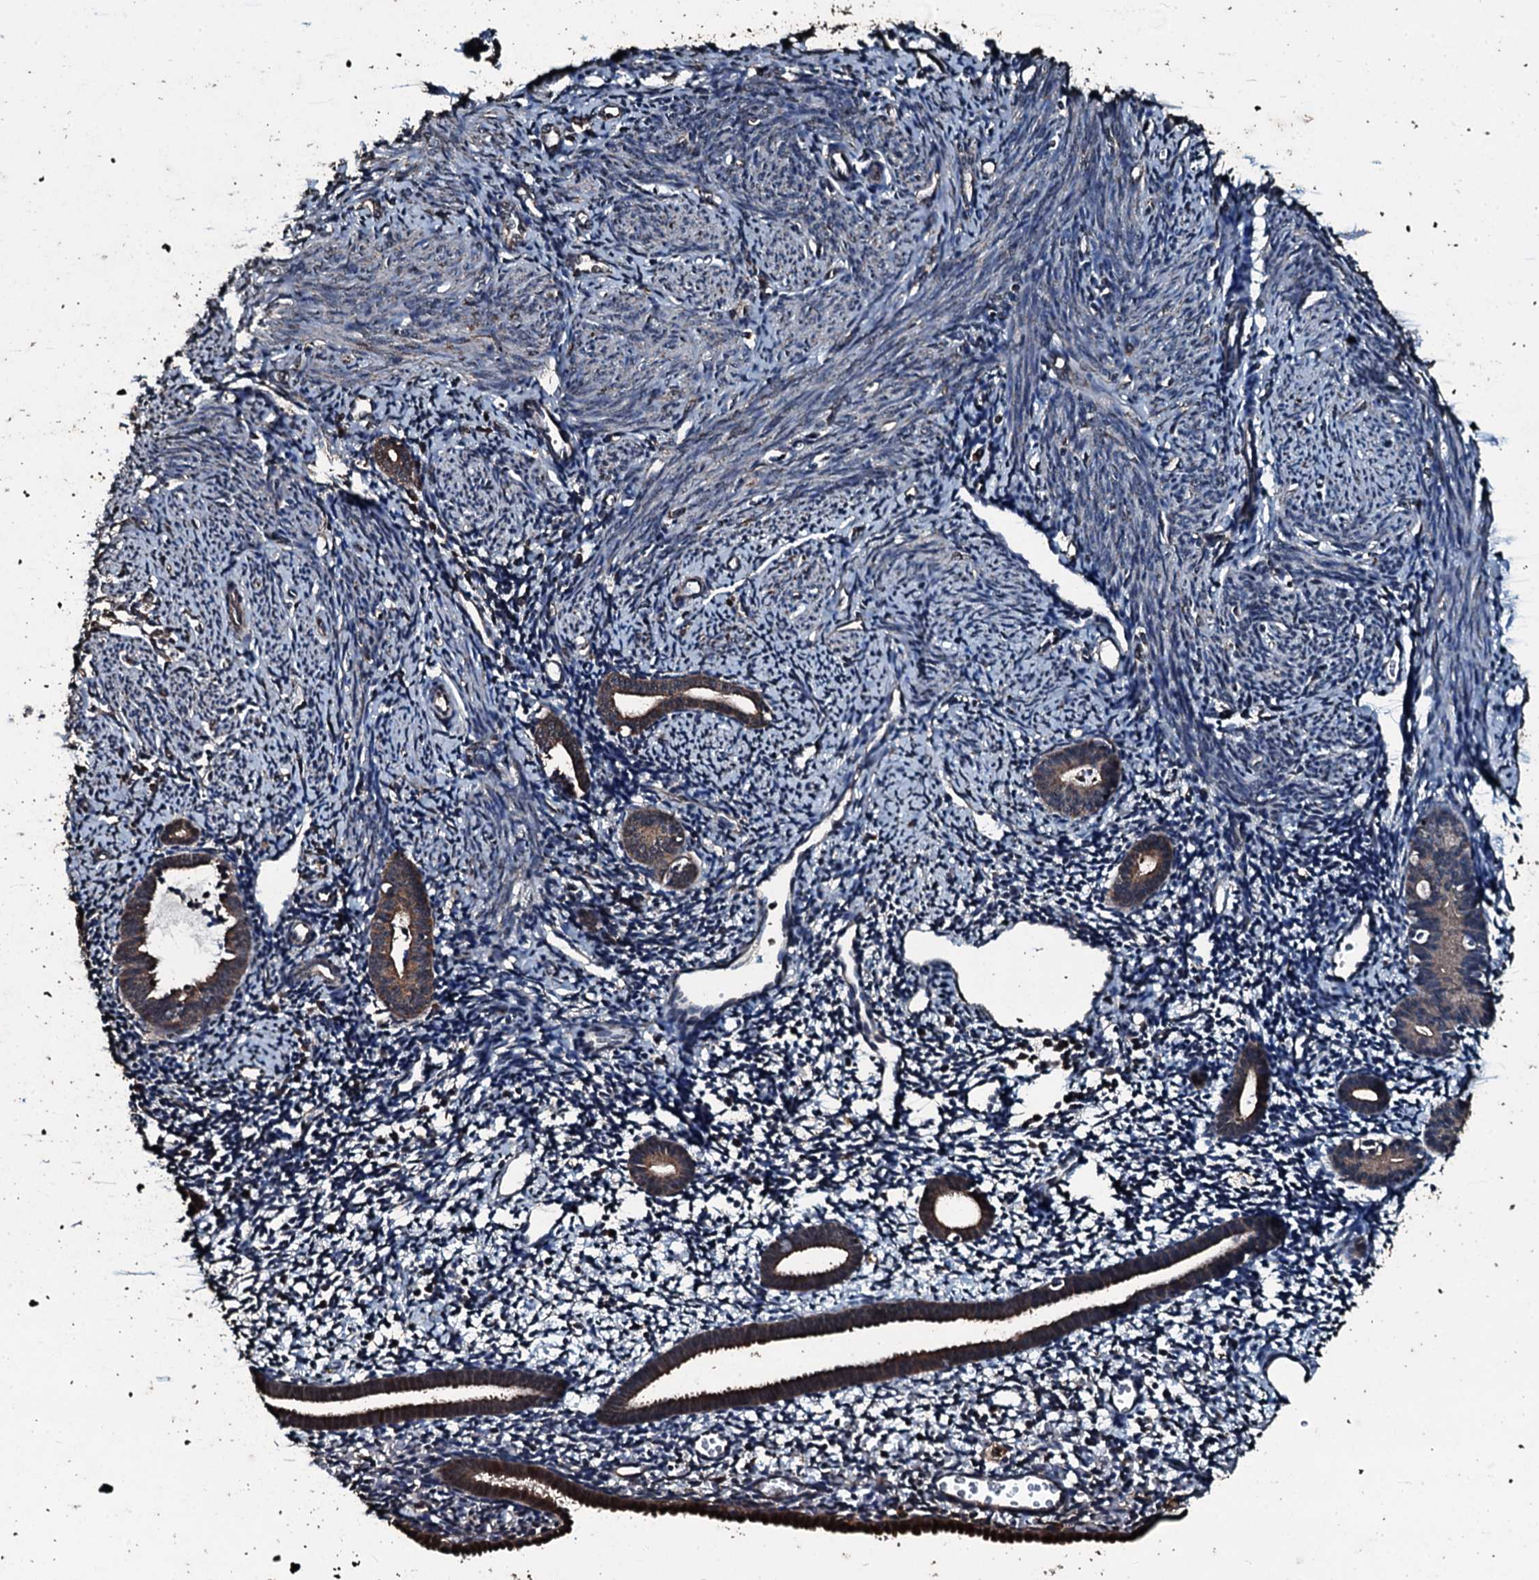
{"staining": {"intensity": "negative", "quantity": "none", "location": "none"}, "tissue": "endometrium", "cell_type": "Cells in endometrial stroma", "image_type": "normal", "snomed": [{"axis": "morphology", "description": "Normal tissue, NOS"}, {"axis": "topography", "description": "Endometrium"}], "caption": "Human endometrium stained for a protein using IHC reveals no staining in cells in endometrial stroma.", "gene": "FAAP24", "patient": {"sex": "female", "age": 56}}